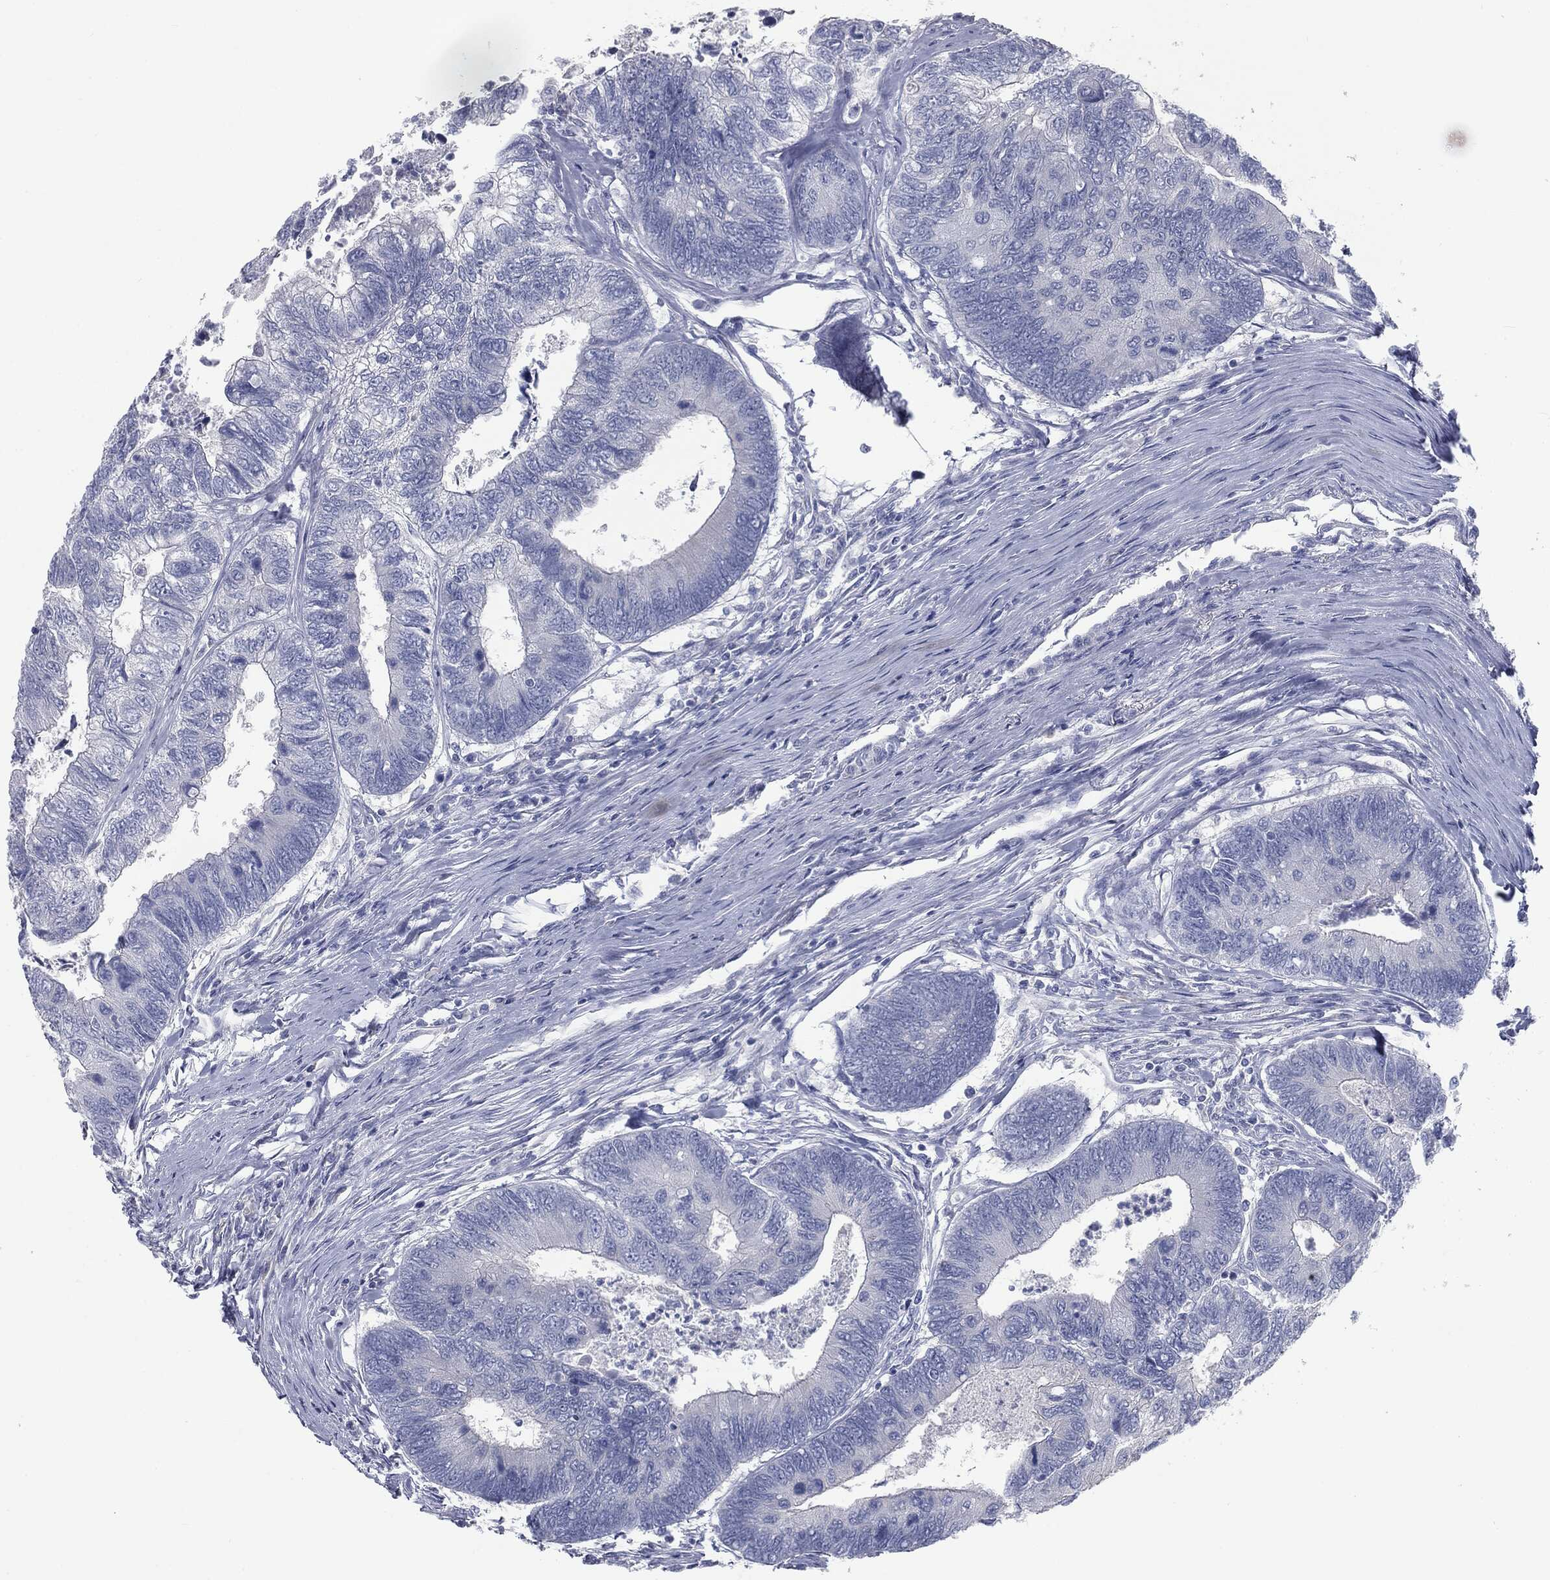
{"staining": {"intensity": "negative", "quantity": "none", "location": "none"}, "tissue": "colorectal cancer", "cell_type": "Tumor cells", "image_type": "cancer", "snomed": [{"axis": "morphology", "description": "Adenocarcinoma, NOS"}, {"axis": "topography", "description": "Colon"}], "caption": "Immunohistochemistry (IHC) image of colorectal adenocarcinoma stained for a protein (brown), which displays no positivity in tumor cells.", "gene": "CAV3", "patient": {"sex": "female", "age": 67}}